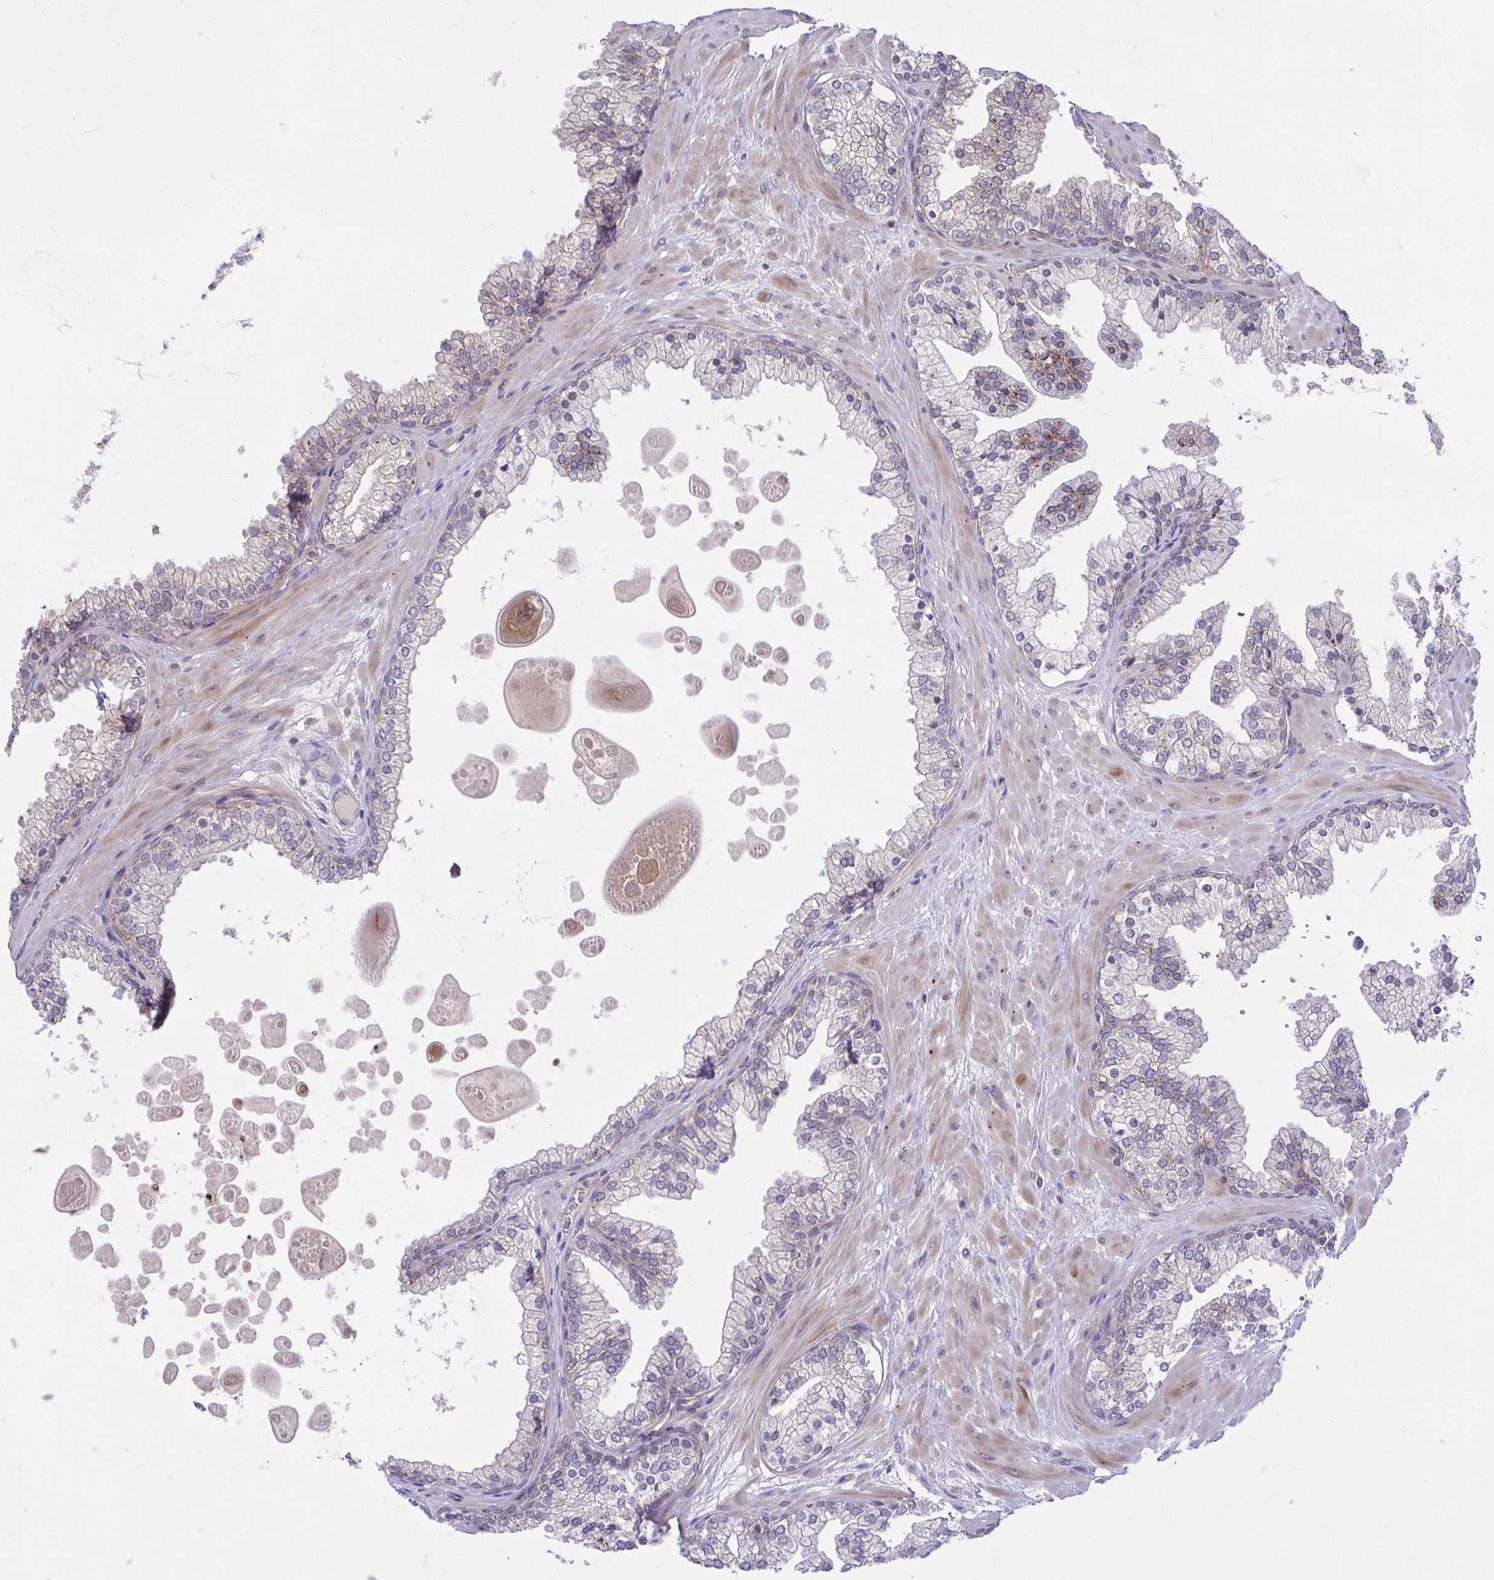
{"staining": {"intensity": "moderate", "quantity": "<25%", "location": "cytoplasmic/membranous"}, "tissue": "prostate", "cell_type": "Glandular cells", "image_type": "normal", "snomed": [{"axis": "morphology", "description": "Normal tissue, NOS"}, {"axis": "topography", "description": "Prostate"}, {"axis": "topography", "description": "Peripheral nerve tissue"}], "caption": "IHC (DAB (3,3'-diaminobenzidine)) staining of benign prostate demonstrates moderate cytoplasmic/membranous protein positivity in approximately <25% of glandular cells.", "gene": "IST1", "patient": {"sex": "male", "age": 61}}